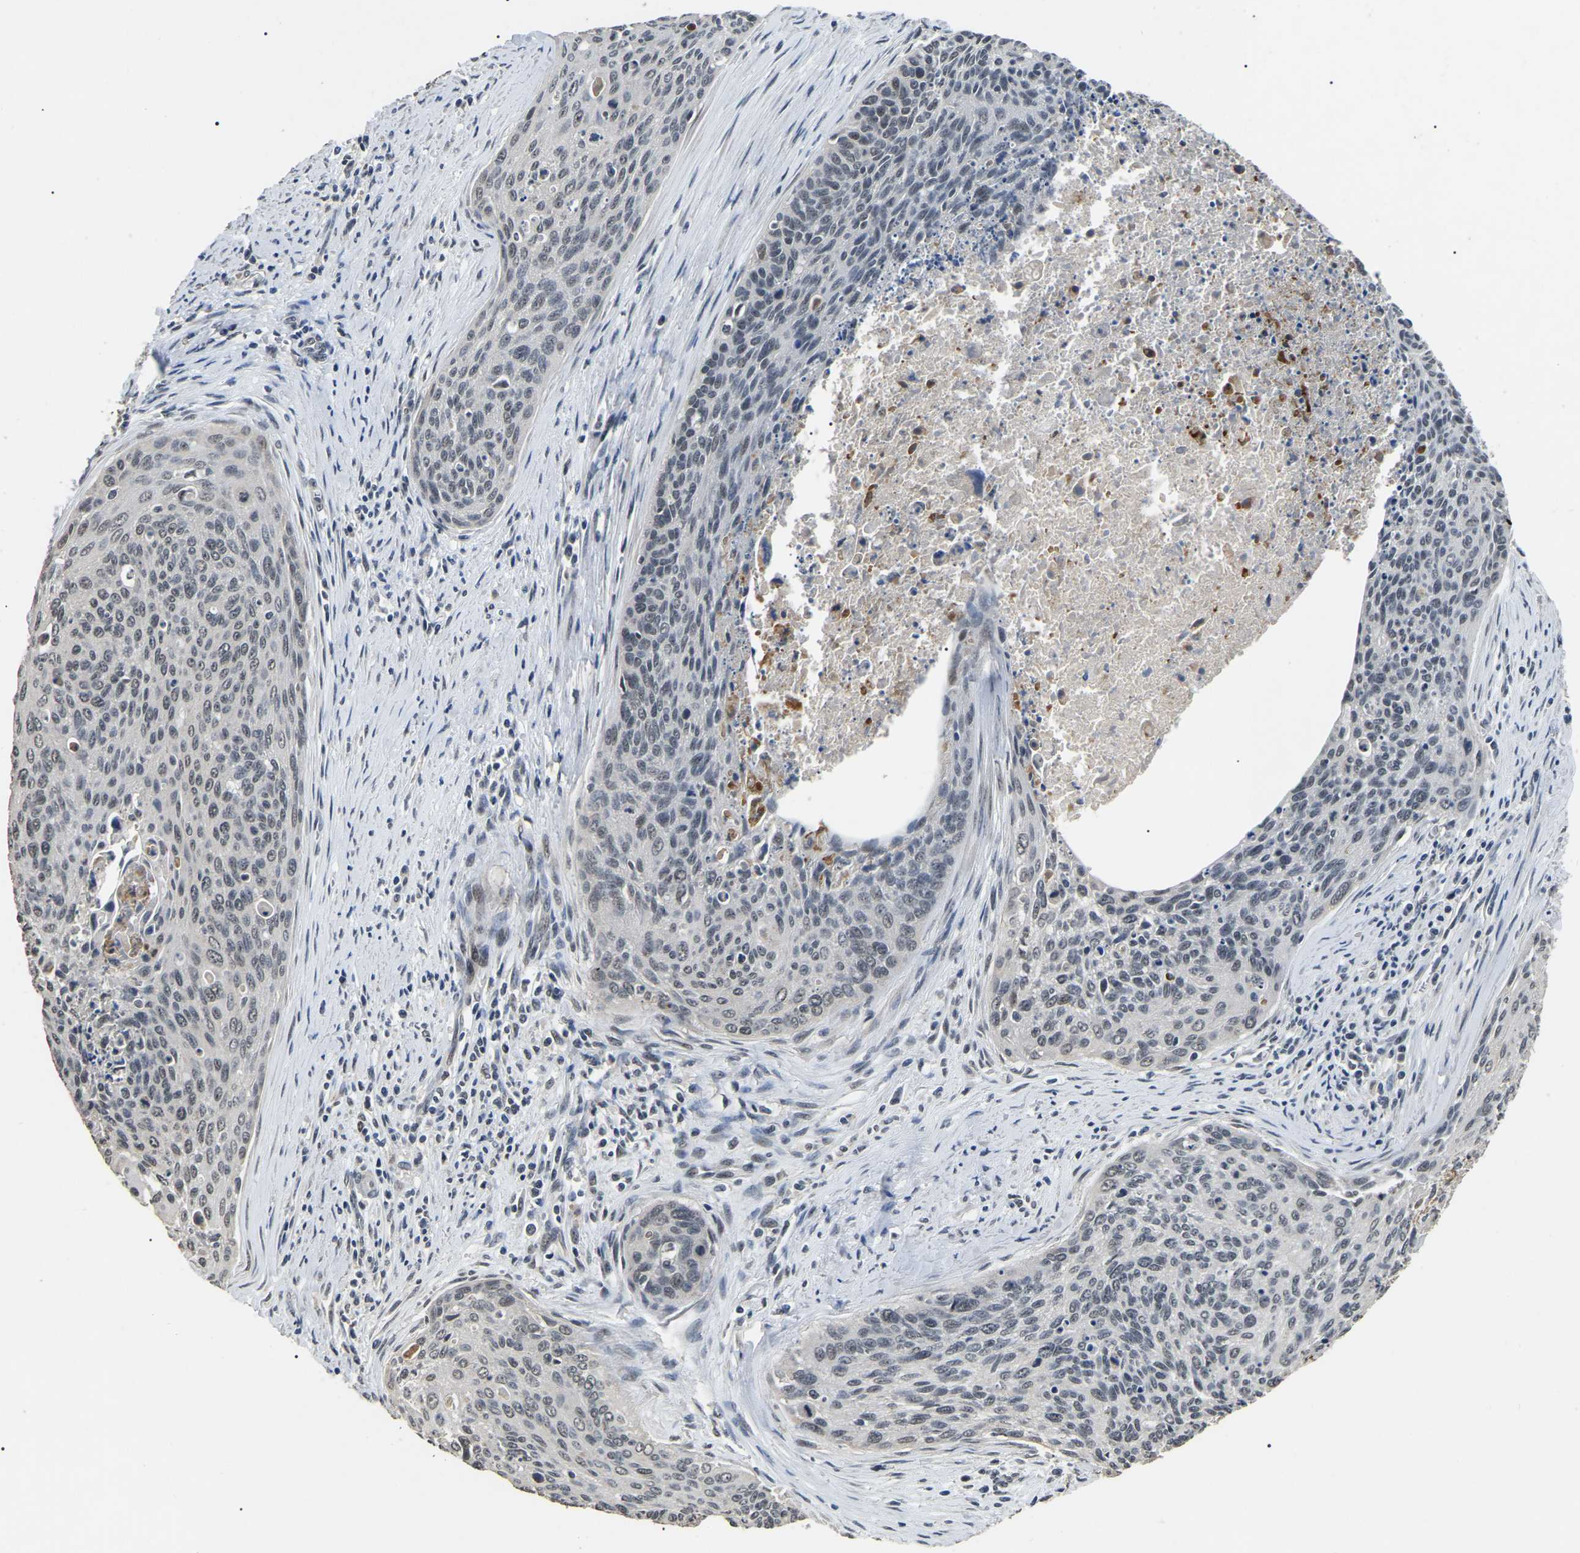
{"staining": {"intensity": "negative", "quantity": "none", "location": "none"}, "tissue": "cervical cancer", "cell_type": "Tumor cells", "image_type": "cancer", "snomed": [{"axis": "morphology", "description": "Squamous cell carcinoma, NOS"}, {"axis": "topography", "description": "Cervix"}], "caption": "Immunohistochemistry of human cervical squamous cell carcinoma exhibits no staining in tumor cells.", "gene": "PPM1E", "patient": {"sex": "female", "age": 55}}